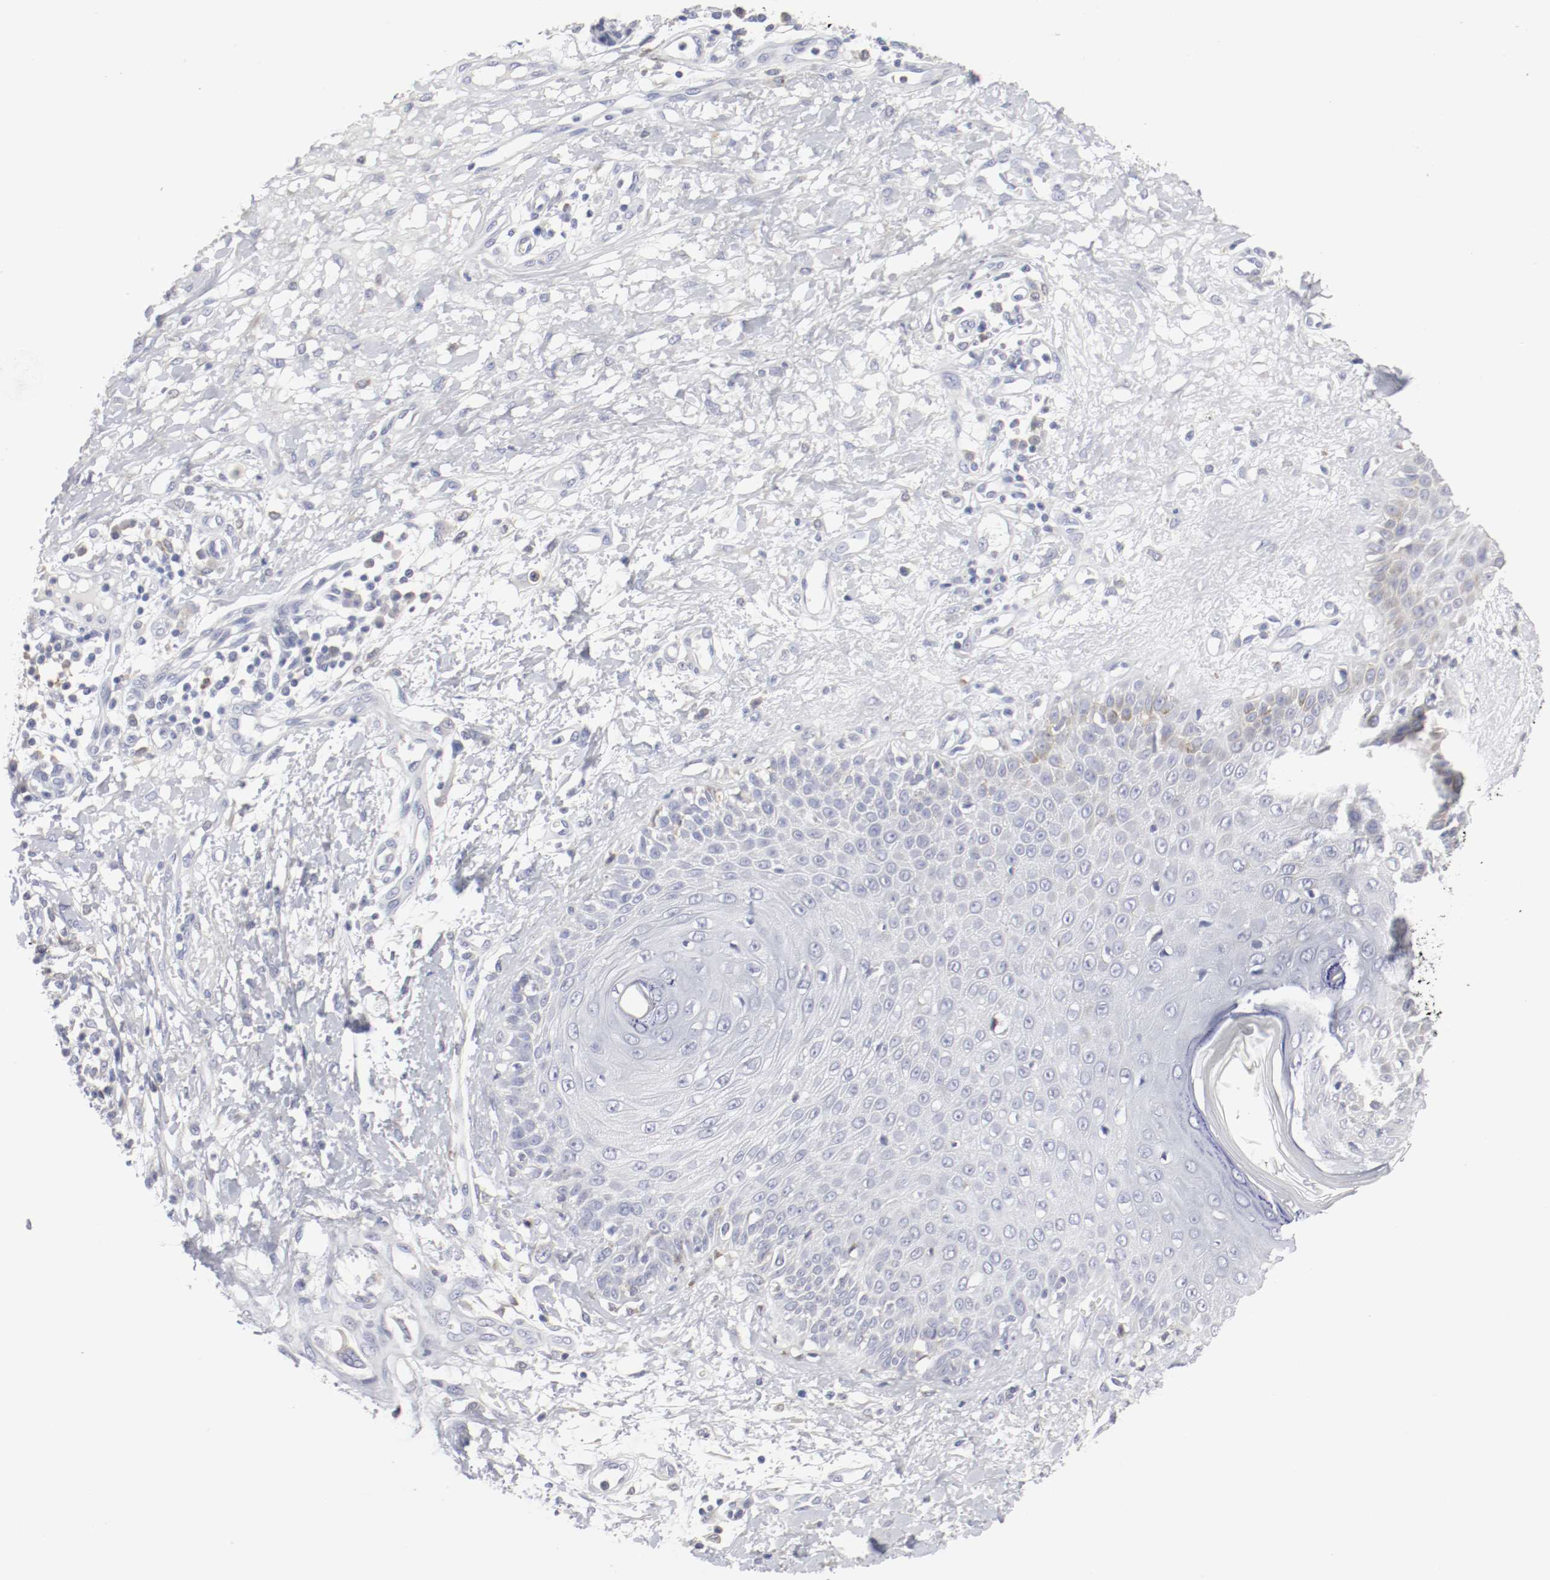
{"staining": {"intensity": "negative", "quantity": "none", "location": "none"}, "tissue": "skin cancer", "cell_type": "Tumor cells", "image_type": "cancer", "snomed": [{"axis": "morphology", "description": "Squamous cell carcinoma, NOS"}, {"axis": "topography", "description": "Skin"}], "caption": "Immunohistochemistry photomicrograph of neoplastic tissue: squamous cell carcinoma (skin) stained with DAB exhibits no significant protein positivity in tumor cells.", "gene": "ITGAX", "patient": {"sex": "female", "age": 78}}